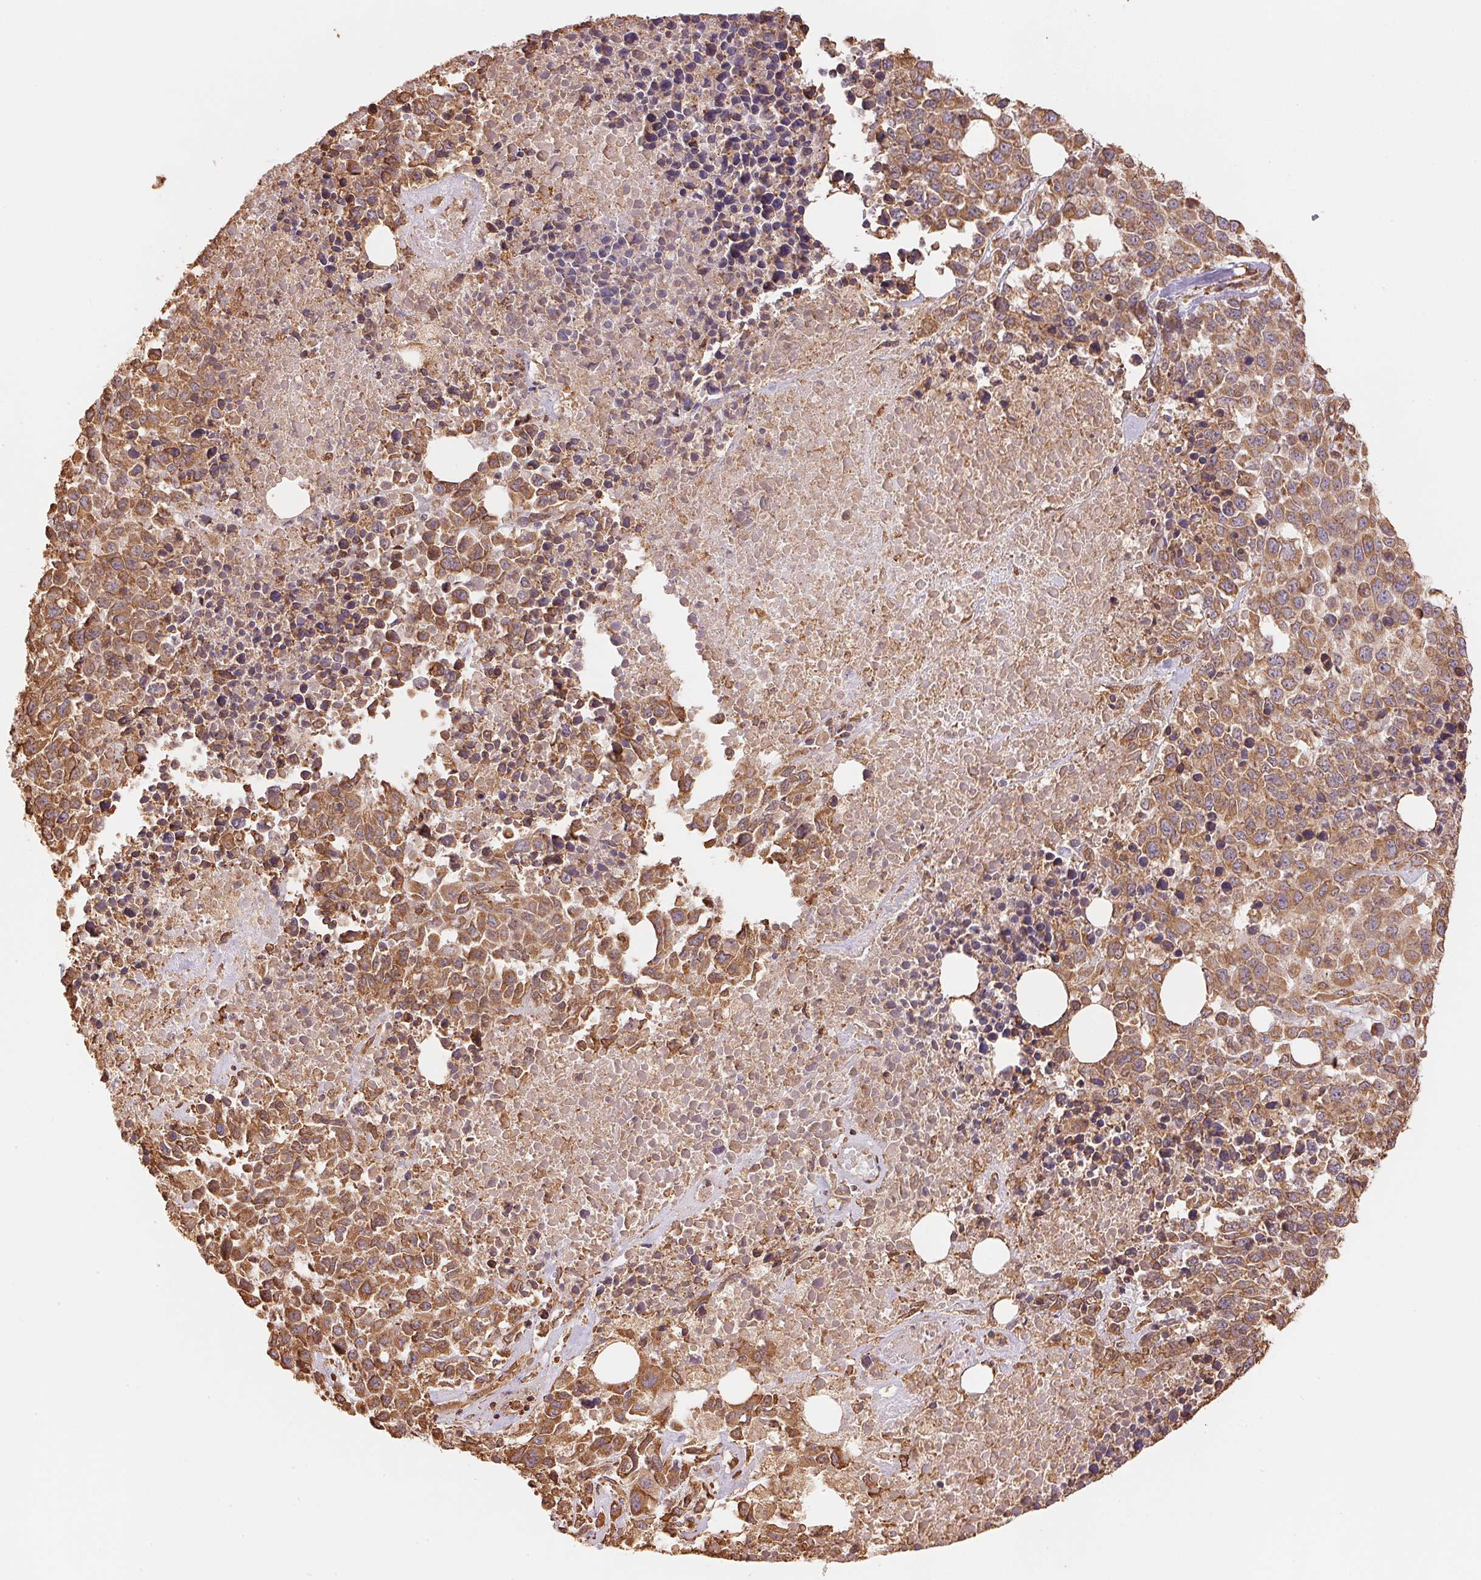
{"staining": {"intensity": "moderate", "quantity": ">75%", "location": "cytoplasmic/membranous"}, "tissue": "melanoma", "cell_type": "Tumor cells", "image_type": "cancer", "snomed": [{"axis": "morphology", "description": "Malignant melanoma, Metastatic site"}, {"axis": "topography", "description": "Skin"}], "caption": "Immunohistochemistry (DAB (3,3'-diaminobenzidine)) staining of human malignant melanoma (metastatic site) reveals moderate cytoplasmic/membranous protein positivity in approximately >75% of tumor cells.", "gene": "C6orf163", "patient": {"sex": "male", "age": 84}}